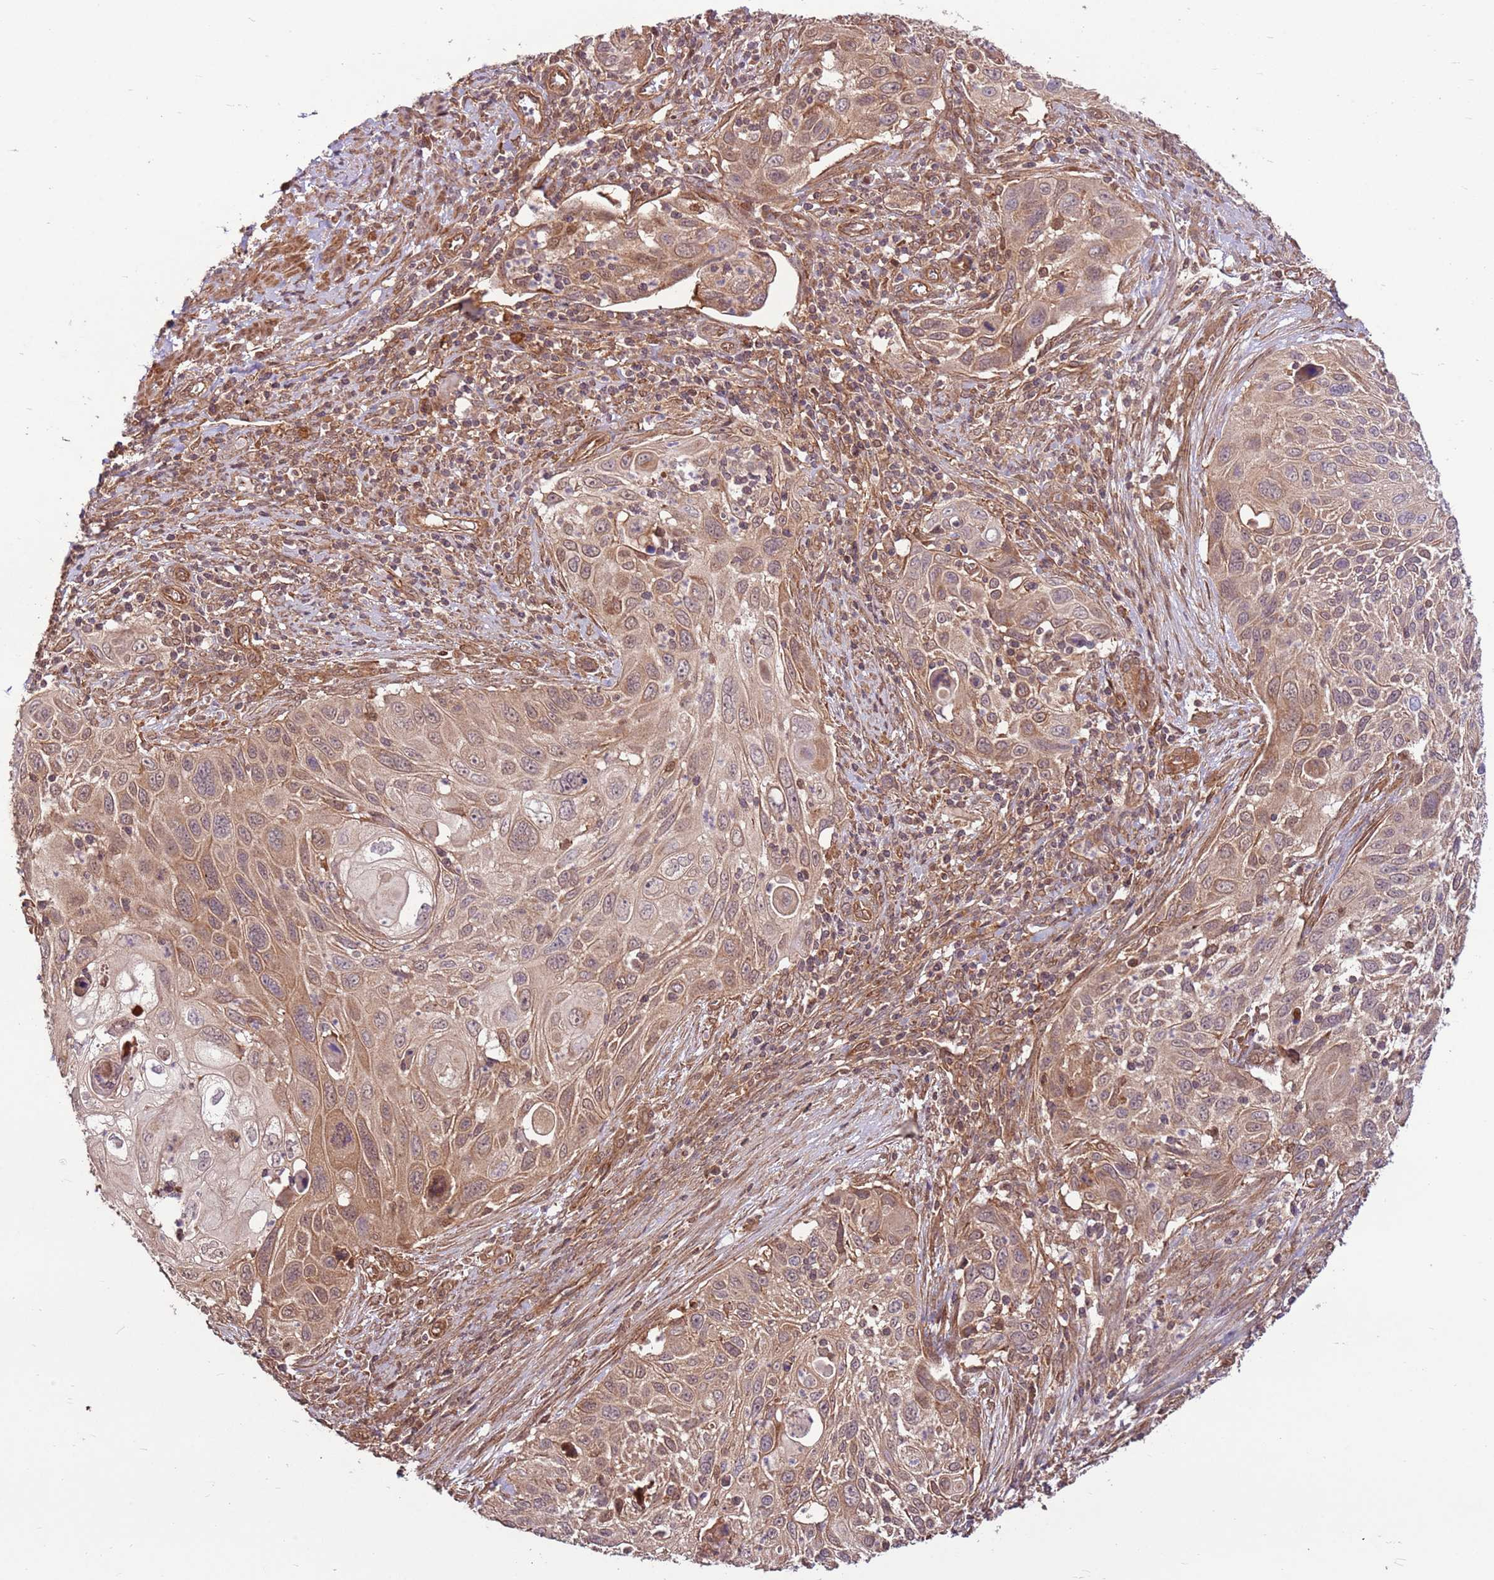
{"staining": {"intensity": "moderate", "quantity": "25%-75%", "location": "cytoplasmic/membranous,nuclear"}, "tissue": "cervical cancer", "cell_type": "Tumor cells", "image_type": "cancer", "snomed": [{"axis": "morphology", "description": "Squamous cell carcinoma, NOS"}, {"axis": "topography", "description": "Cervix"}], "caption": "A brown stain highlights moderate cytoplasmic/membranous and nuclear expression of a protein in human cervical cancer tumor cells. (DAB (3,3'-diaminobenzidine) IHC with brightfield microscopy, high magnification).", "gene": "CCDC112", "patient": {"sex": "female", "age": 70}}